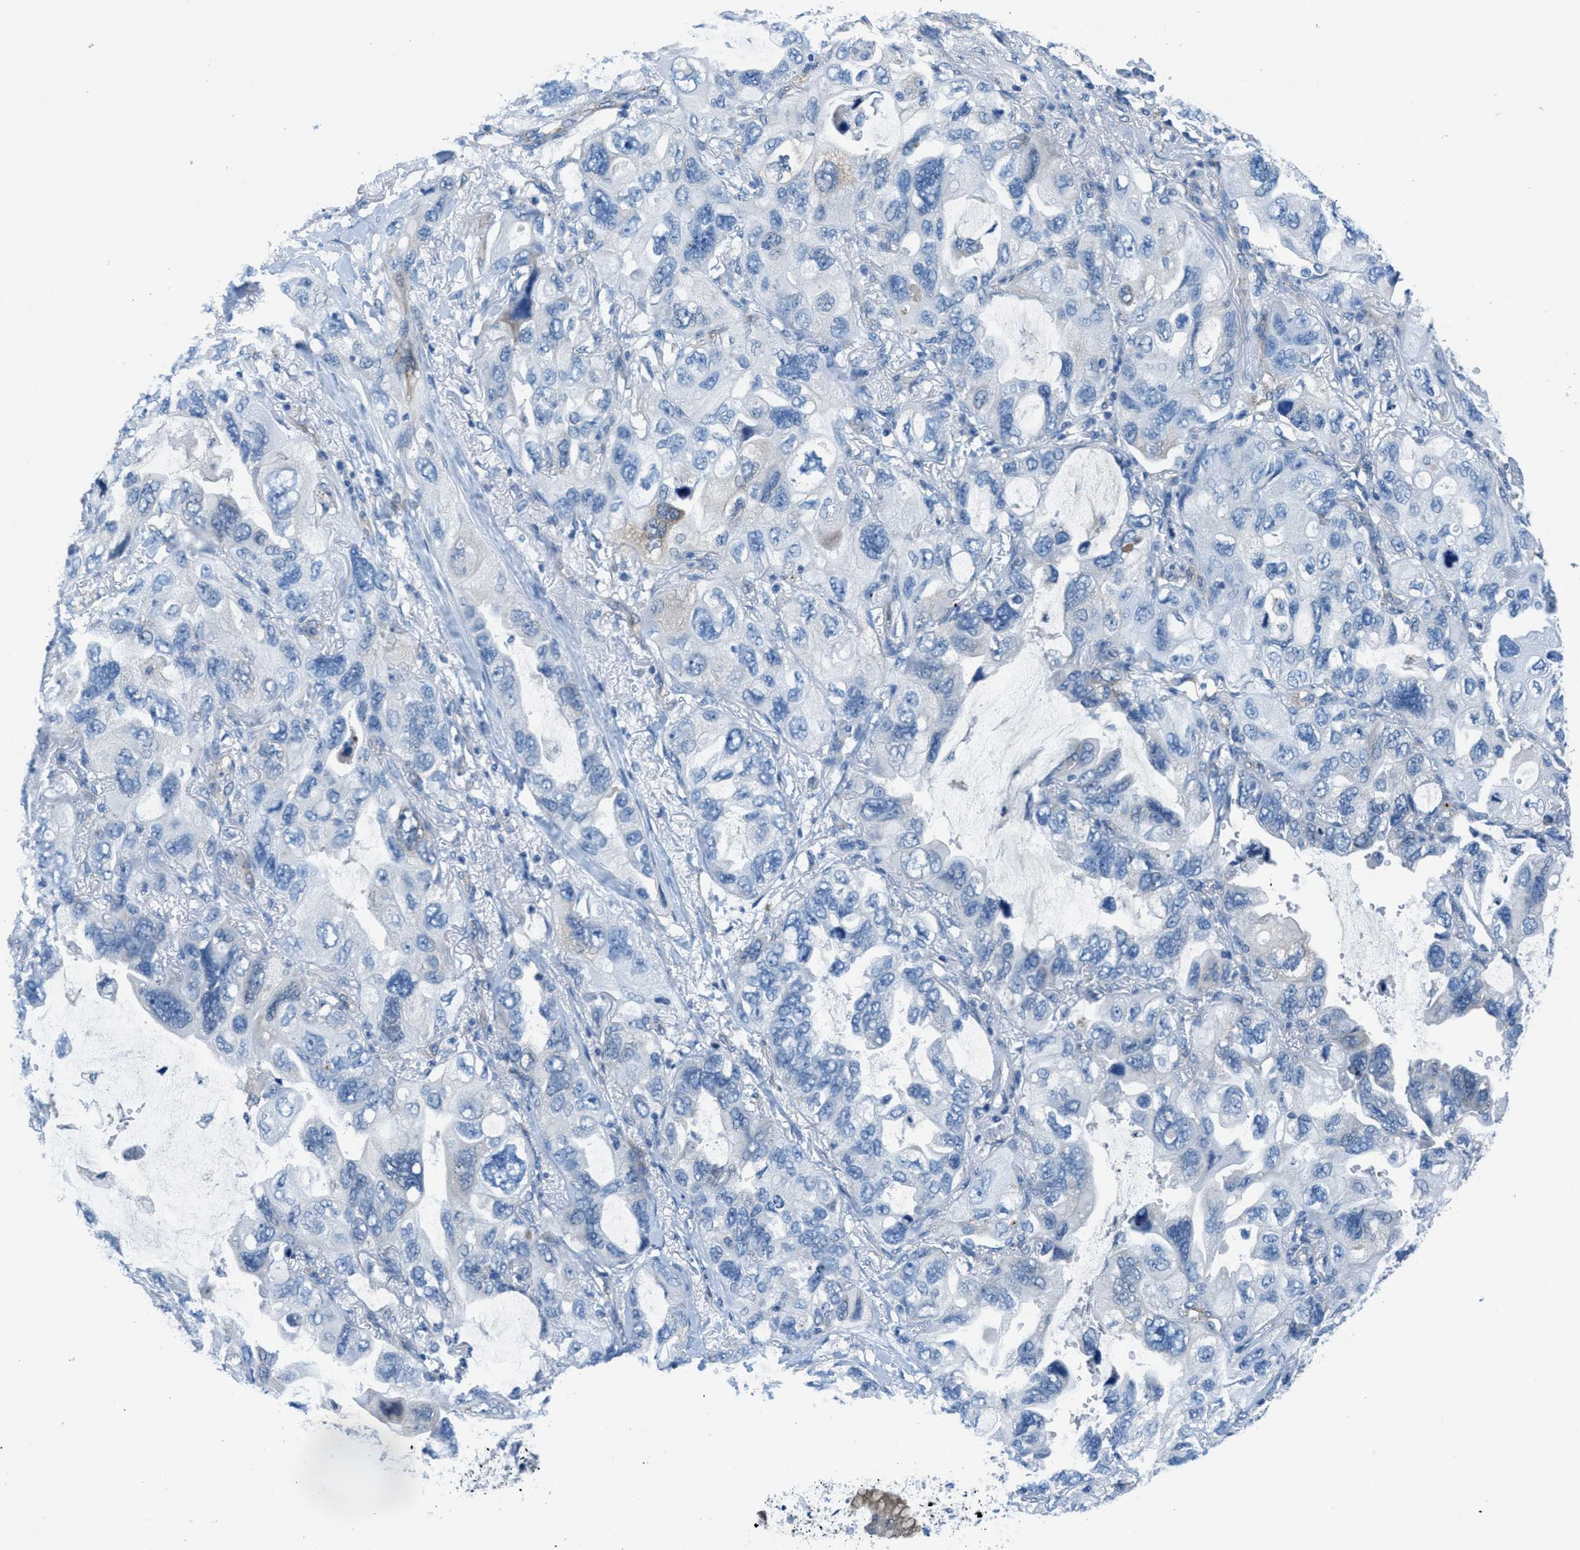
{"staining": {"intensity": "negative", "quantity": "none", "location": "none"}, "tissue": "lung cancer", "cell_type": "Tumor cells", "image_type": "cancer", "snomed": [{"axis": "morphology", "description": "Squamous cell carcinoma, NOS"}, {"axis": "topography", "description": "Lung"}], "caption": "A micrograph of lung squamous cell carcinoma stained for a protein exhibits no brown staining in tumor cells.", "gene": "MAPRE2", "patient": {"sex": "female", "age": 73}}